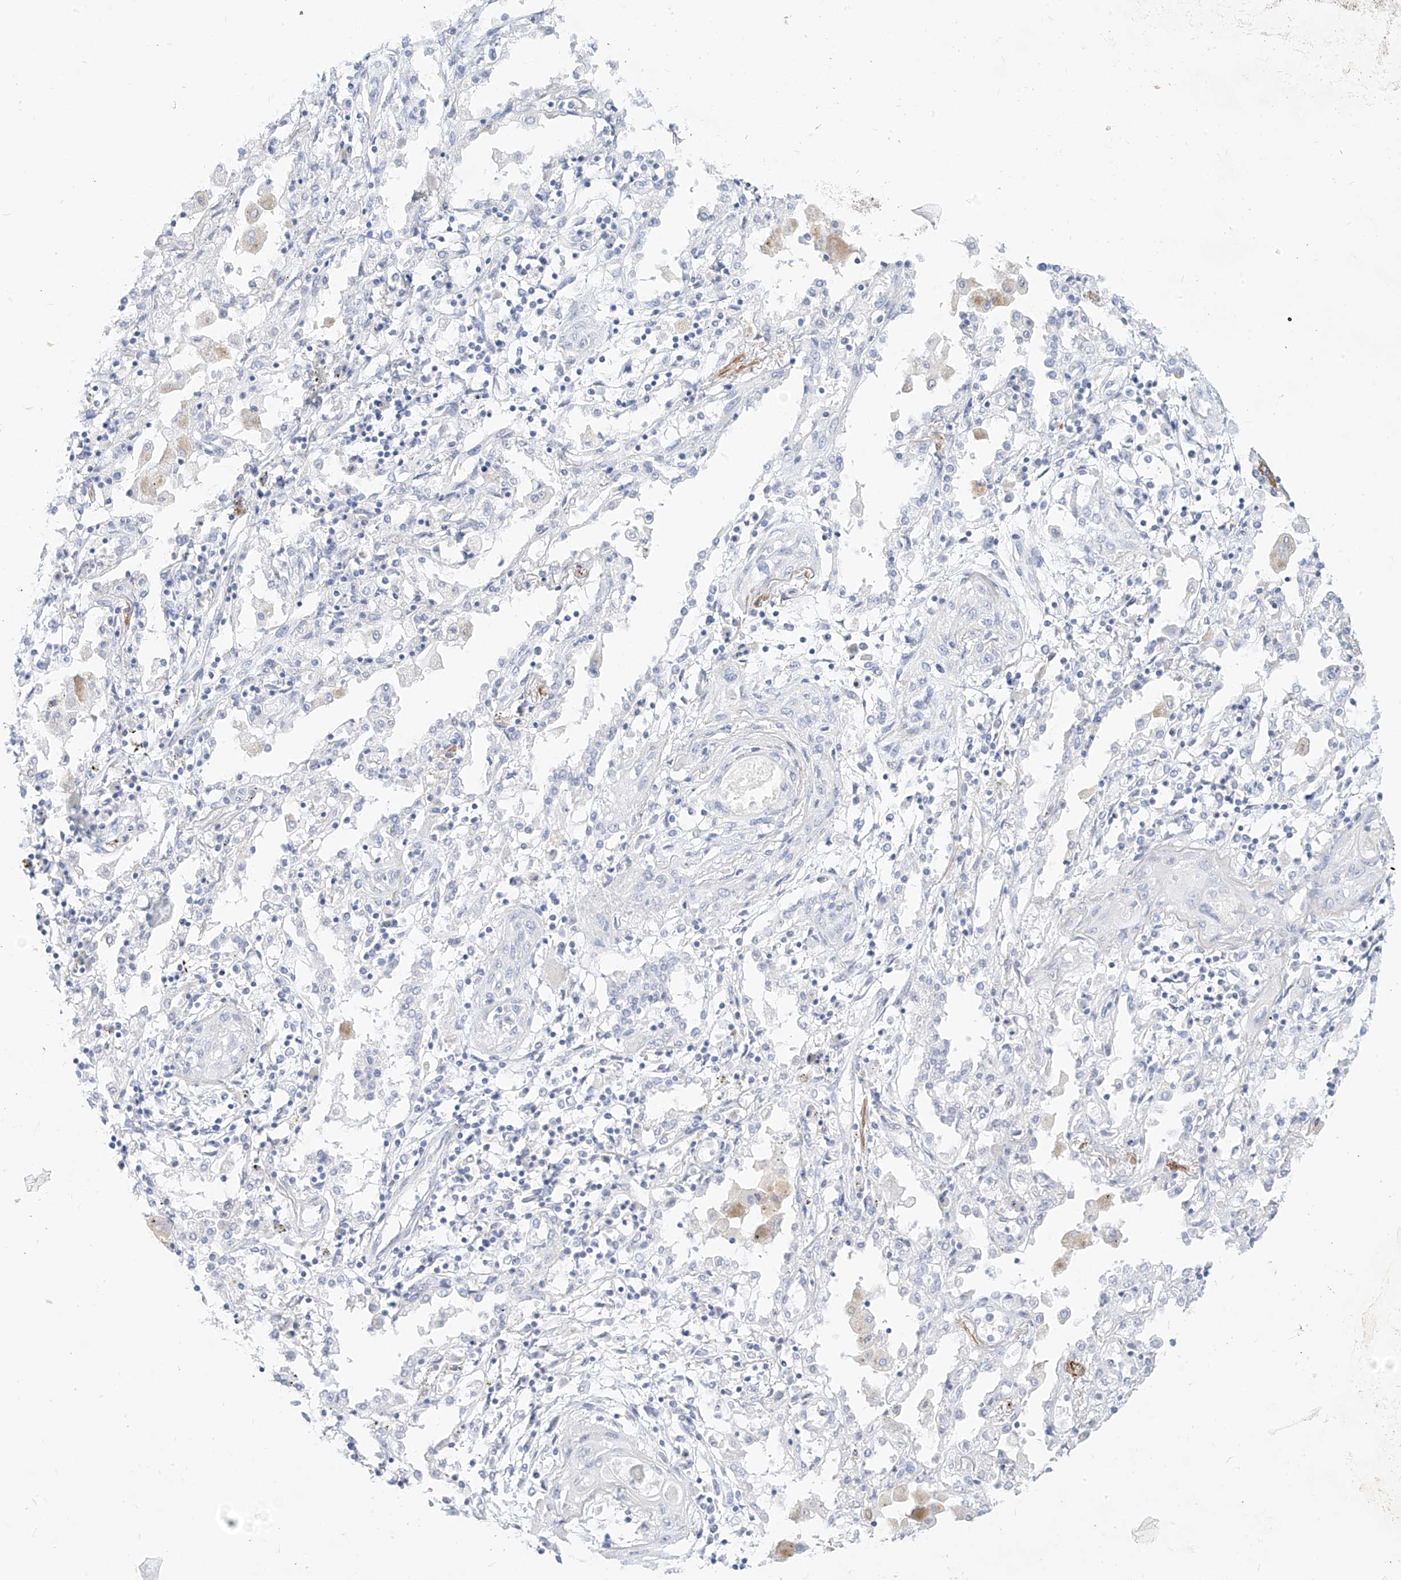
{"staining": {"intensity": "negative", "quantity": "none", "location": "none"}, "tissue": "lung cancer", "cell_type": "Tumor cells", "image_type": "cancer", "snomed": [{"axis": "morphology", "description": "Squamous cell carcinoma, NOS"}, {"axis": "topography", "description": "Lung"}], "caption": "Histopathology image shows no significant protein positivity in tumor cells of lung cancer (squamous cell carcinoma).", "gene": "ST3GAL5", "patient": {"sex": "female", "age": 47}}